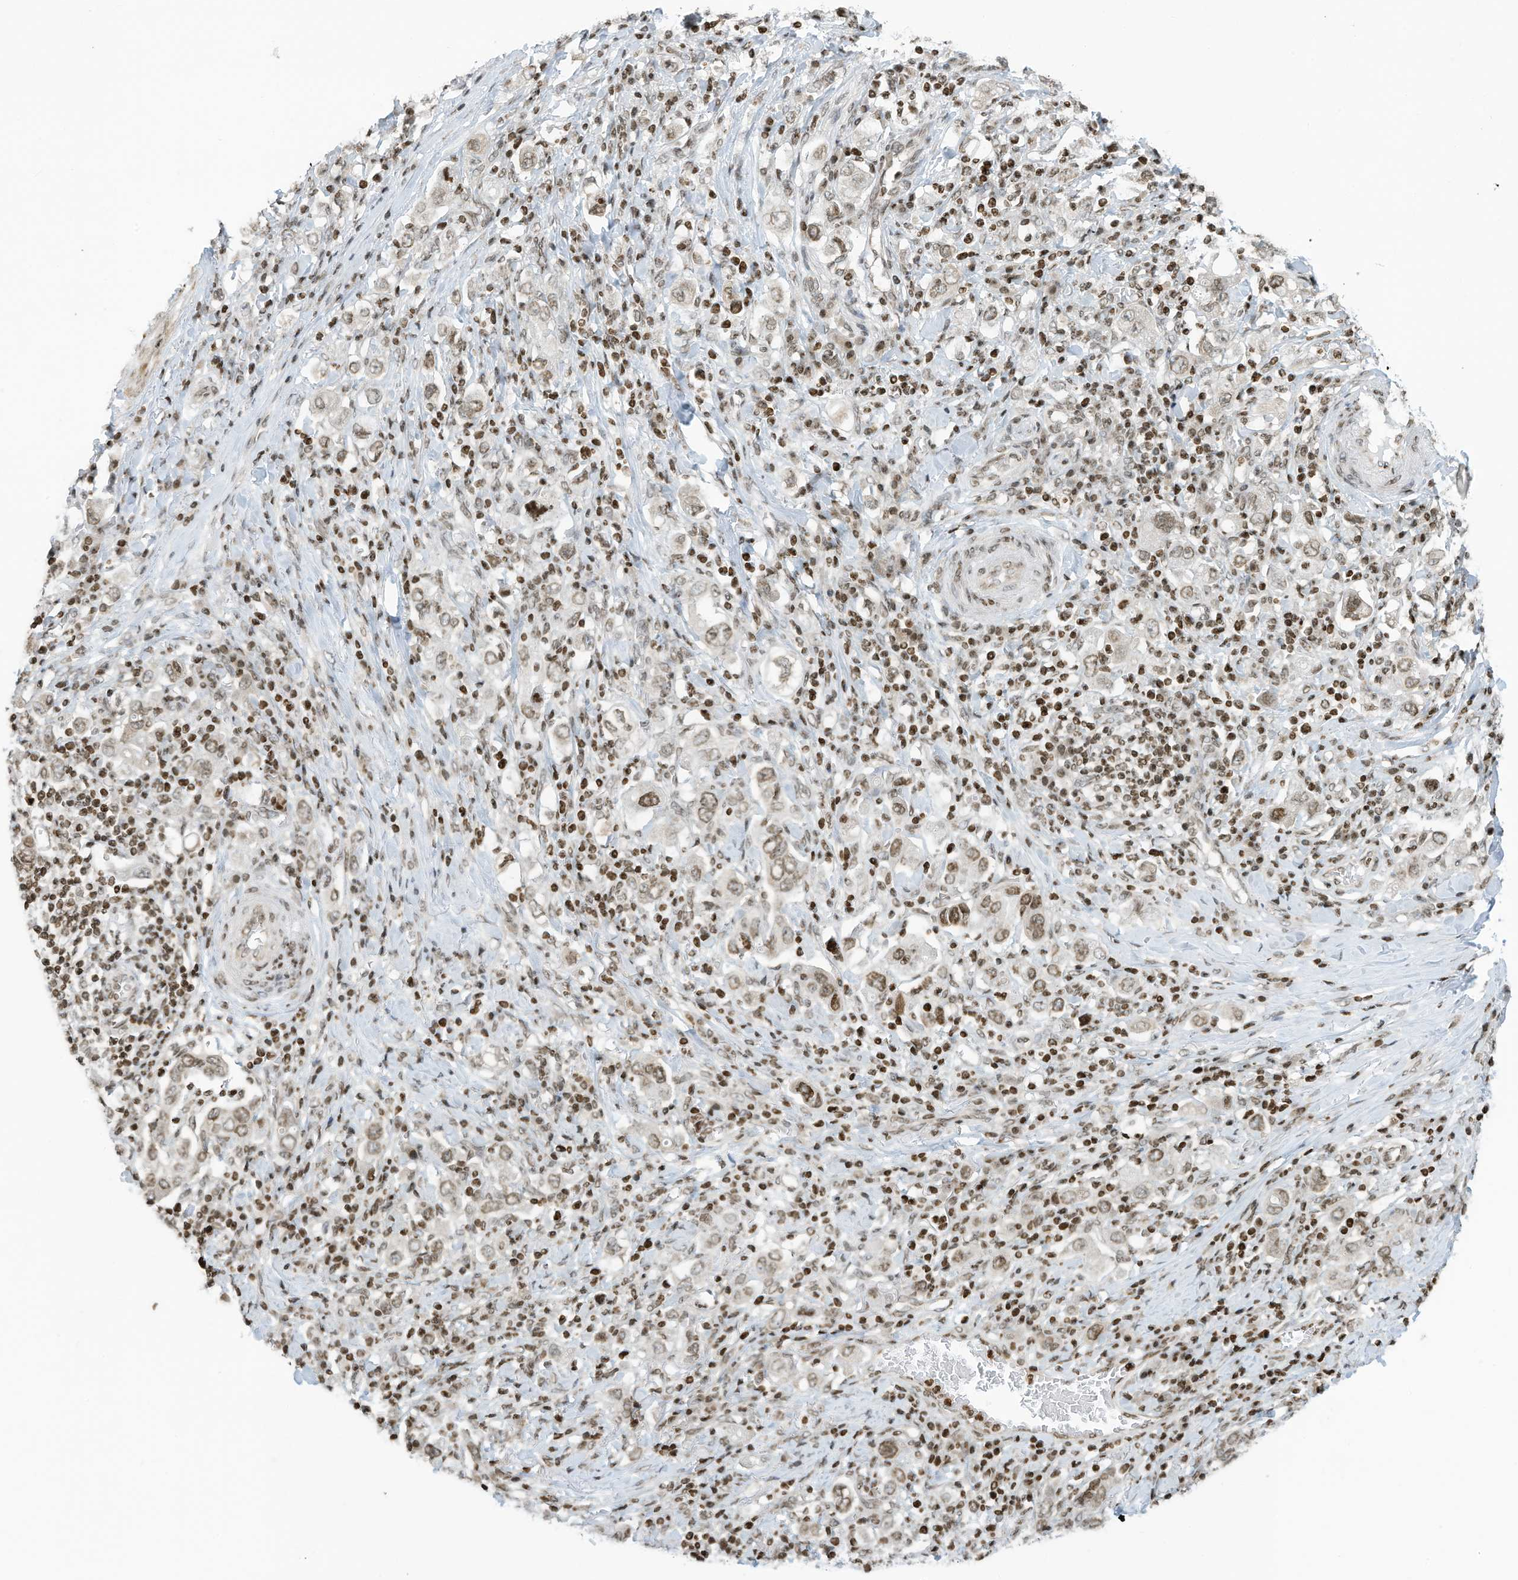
{"staining": {"intensity": "weak", "quantity": "25%-75%", "location": "nuclear"}, "tissue": "stomach cancer", "cell_type": "Tumor cells", "image_type": "cancer", "snomed": [{"axis": "morphology", "description": "Adenocarcinoma, NOS"}, {"axis": "topography", "description": "Stomach, upper"}], "caption": "IHC of human adenocarcinoma (stomach) exhibits low levels of weak nuclear staining in approximately 25%-75% of tumor cells.", "gene": "ADI1", "patient": {"sex": "male", "age": 62}}